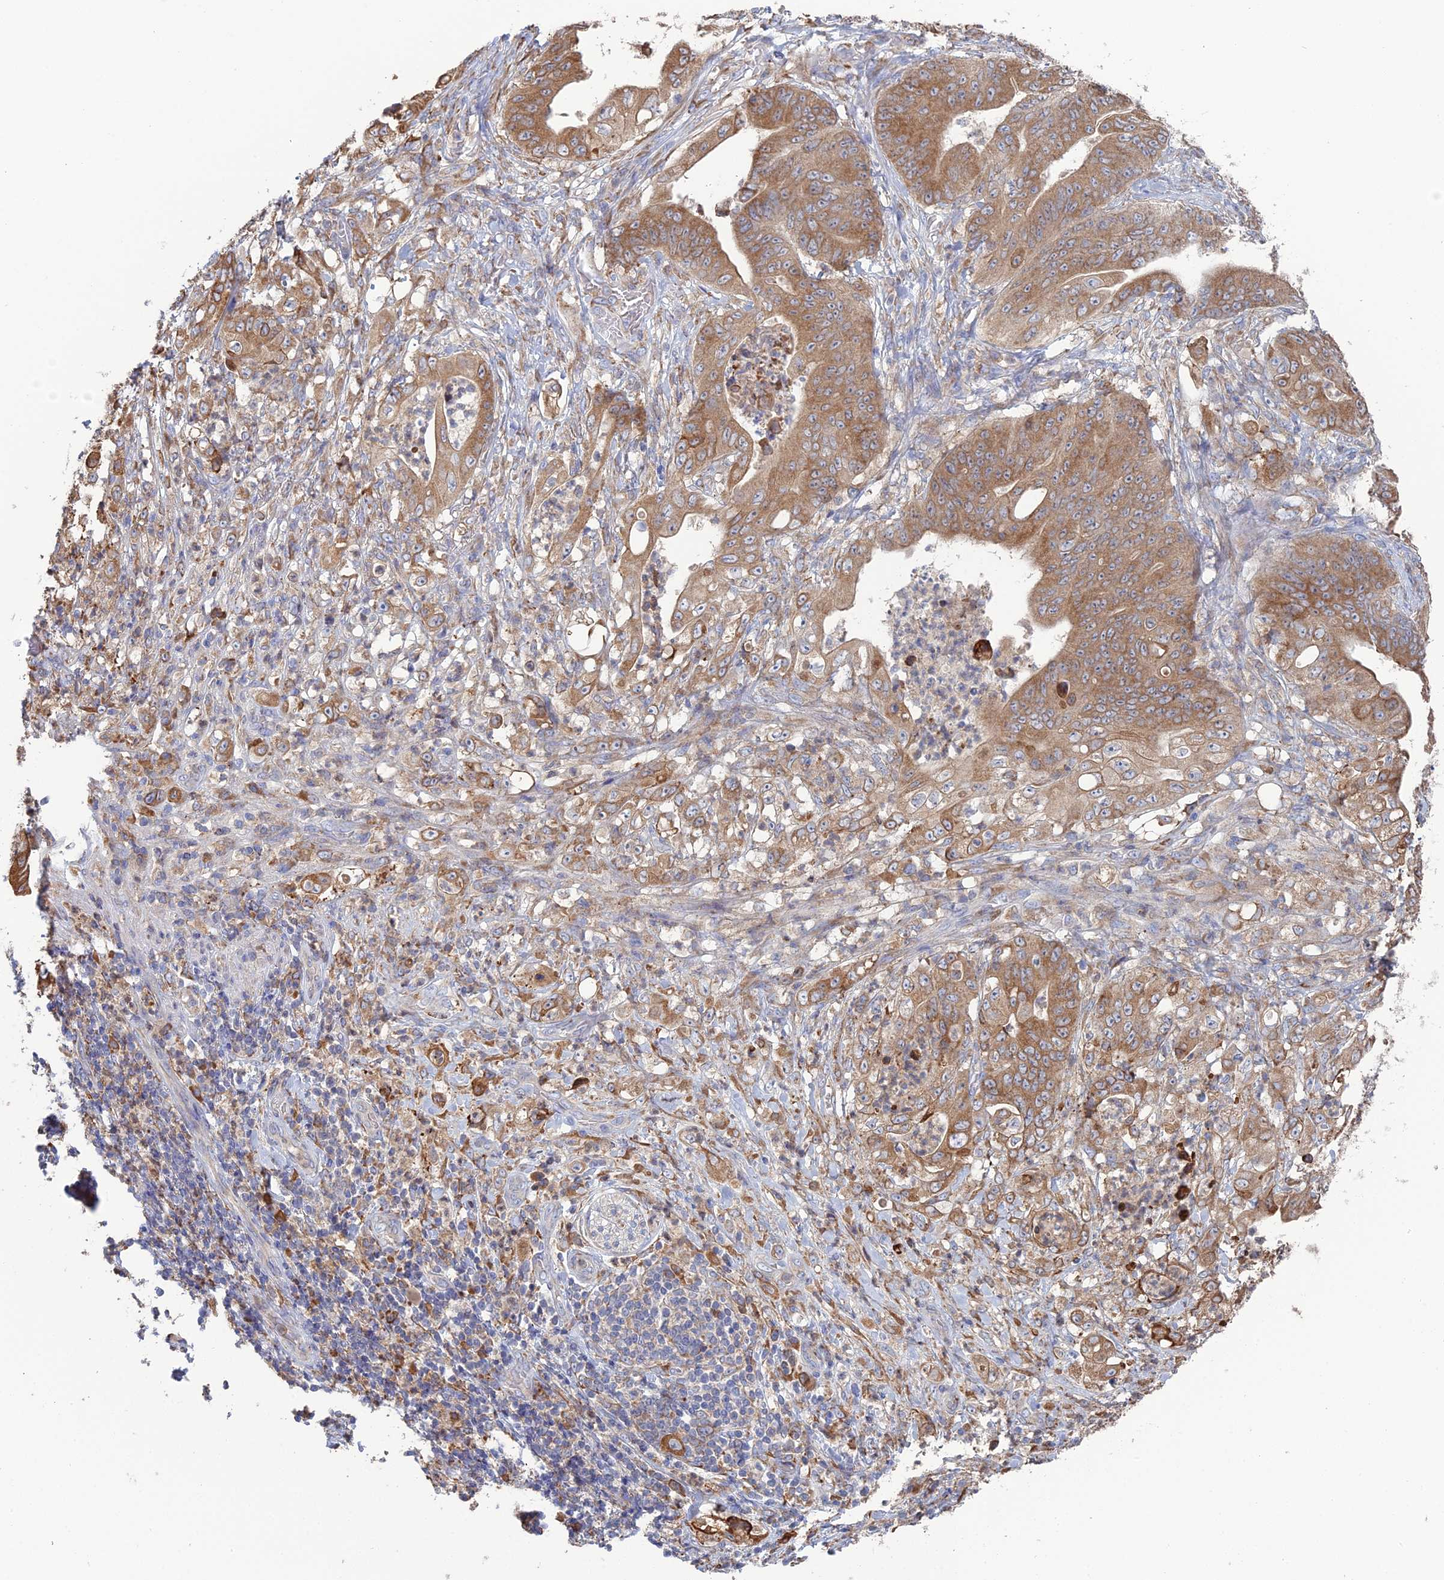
{"staining": {"intensity": "moderate", "quantity": ">75%", "location": "cytoplasmic/membranous"}, "tissue": "stomach cancer", "cell_type": "Tumor cells", "image_type": "cancer", "snomed": [{"axis": "morphology", "description": "Adenocarcinoma, NOS"}, {"axis": "topography", "description": "Stomach"}], "caption": "IHC of stomach cancer demonstrates medium levels of moderate cytoplasmic/membranous positivity in about >75% of tumor cells.", "gene": "TRAPPC6A", "patient": {"sex": "female", "age": 73}}